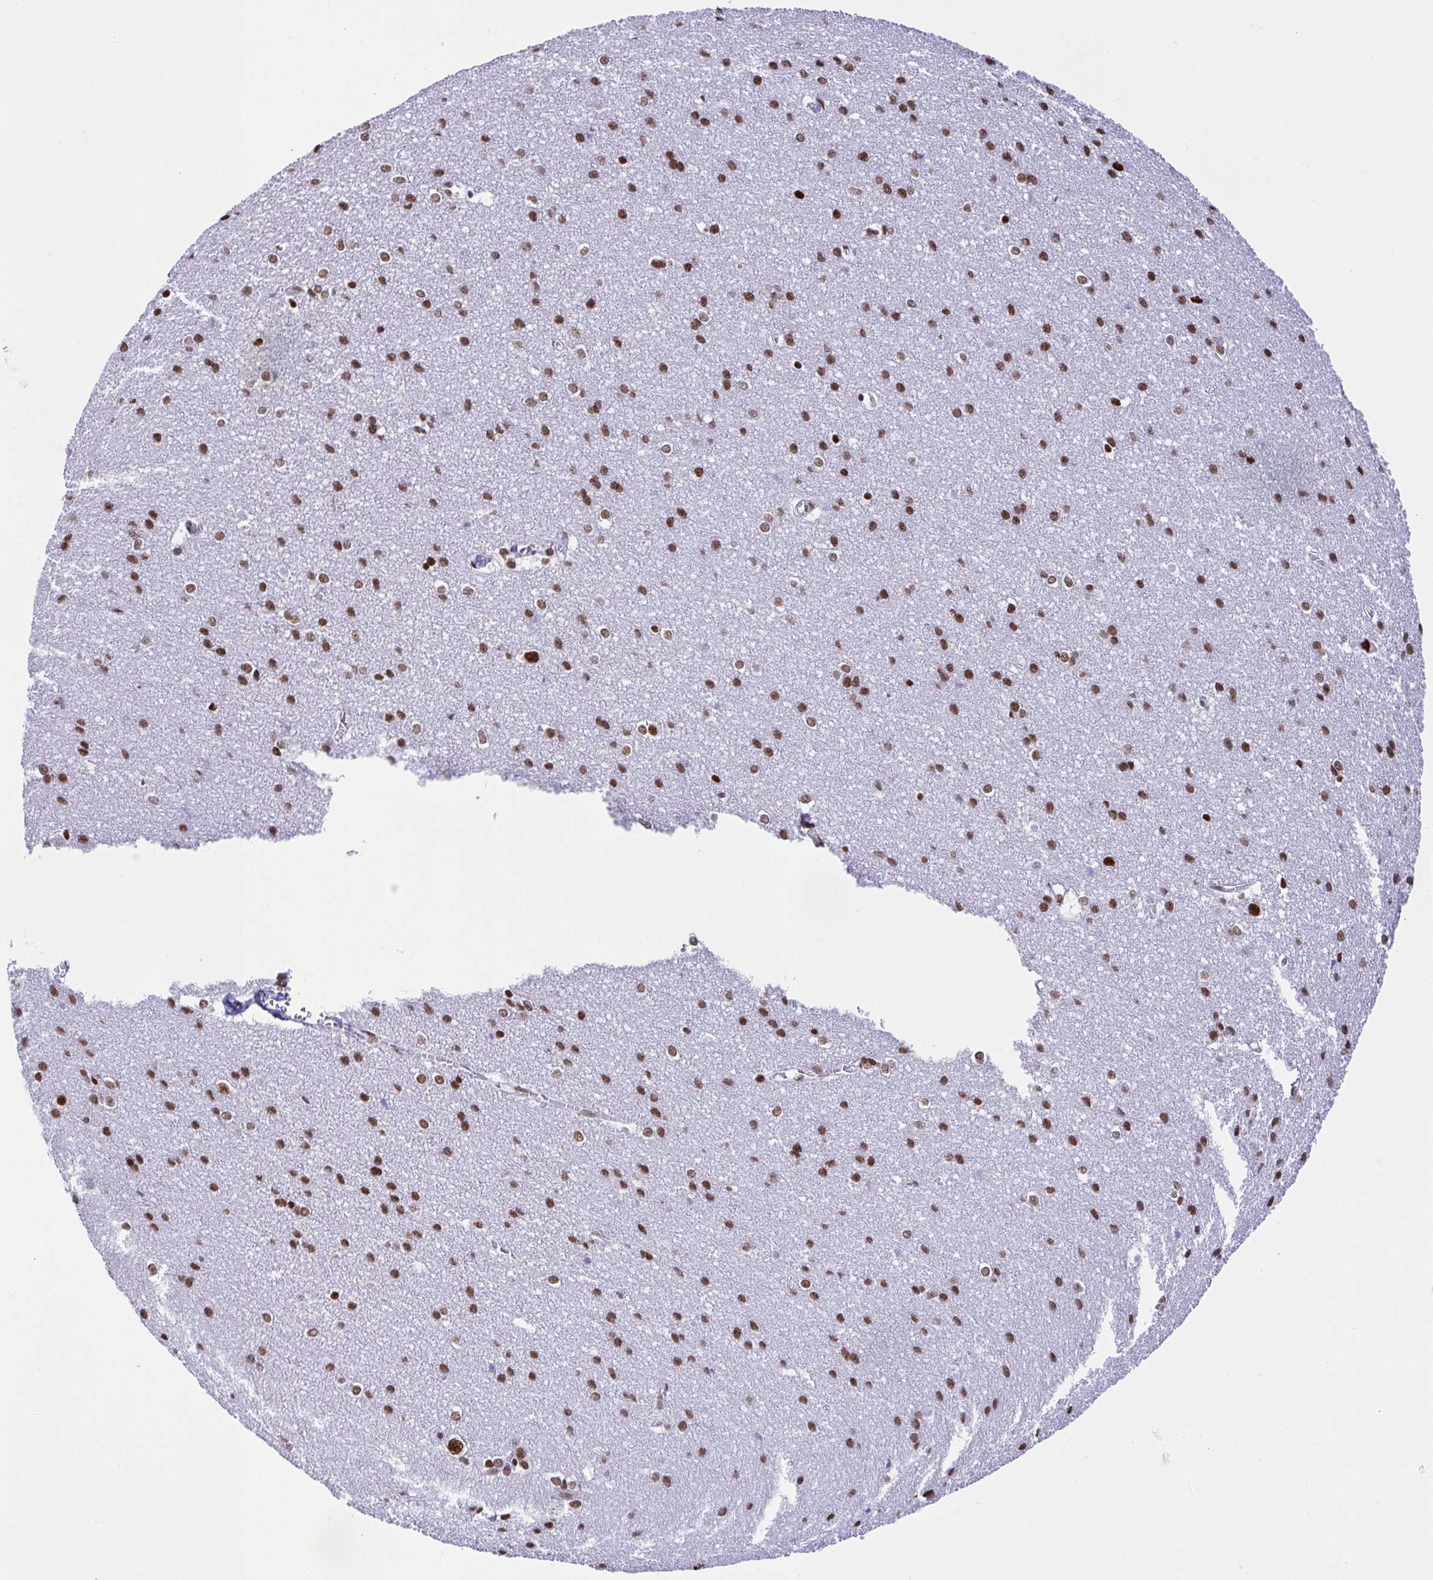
{"staining": {"intensity": "negative", "quantity": "none", "location": "none"}, "tissue": "cerebral cortex", "cell_type": "Endothelial cells", "image_type": "normal", "snomed": [{"axis": "morphology", "description": "Normal tissue, NOS"}, {"axis": "topography", "description": "Cerebral cortex"}], "caption": "Human cerebral cortex stained for a protein using immunohistochemistry reveals no positivity in endothelial cells.", "gene": "DDX52", "patient": {"sex": "male", "age": 37}}